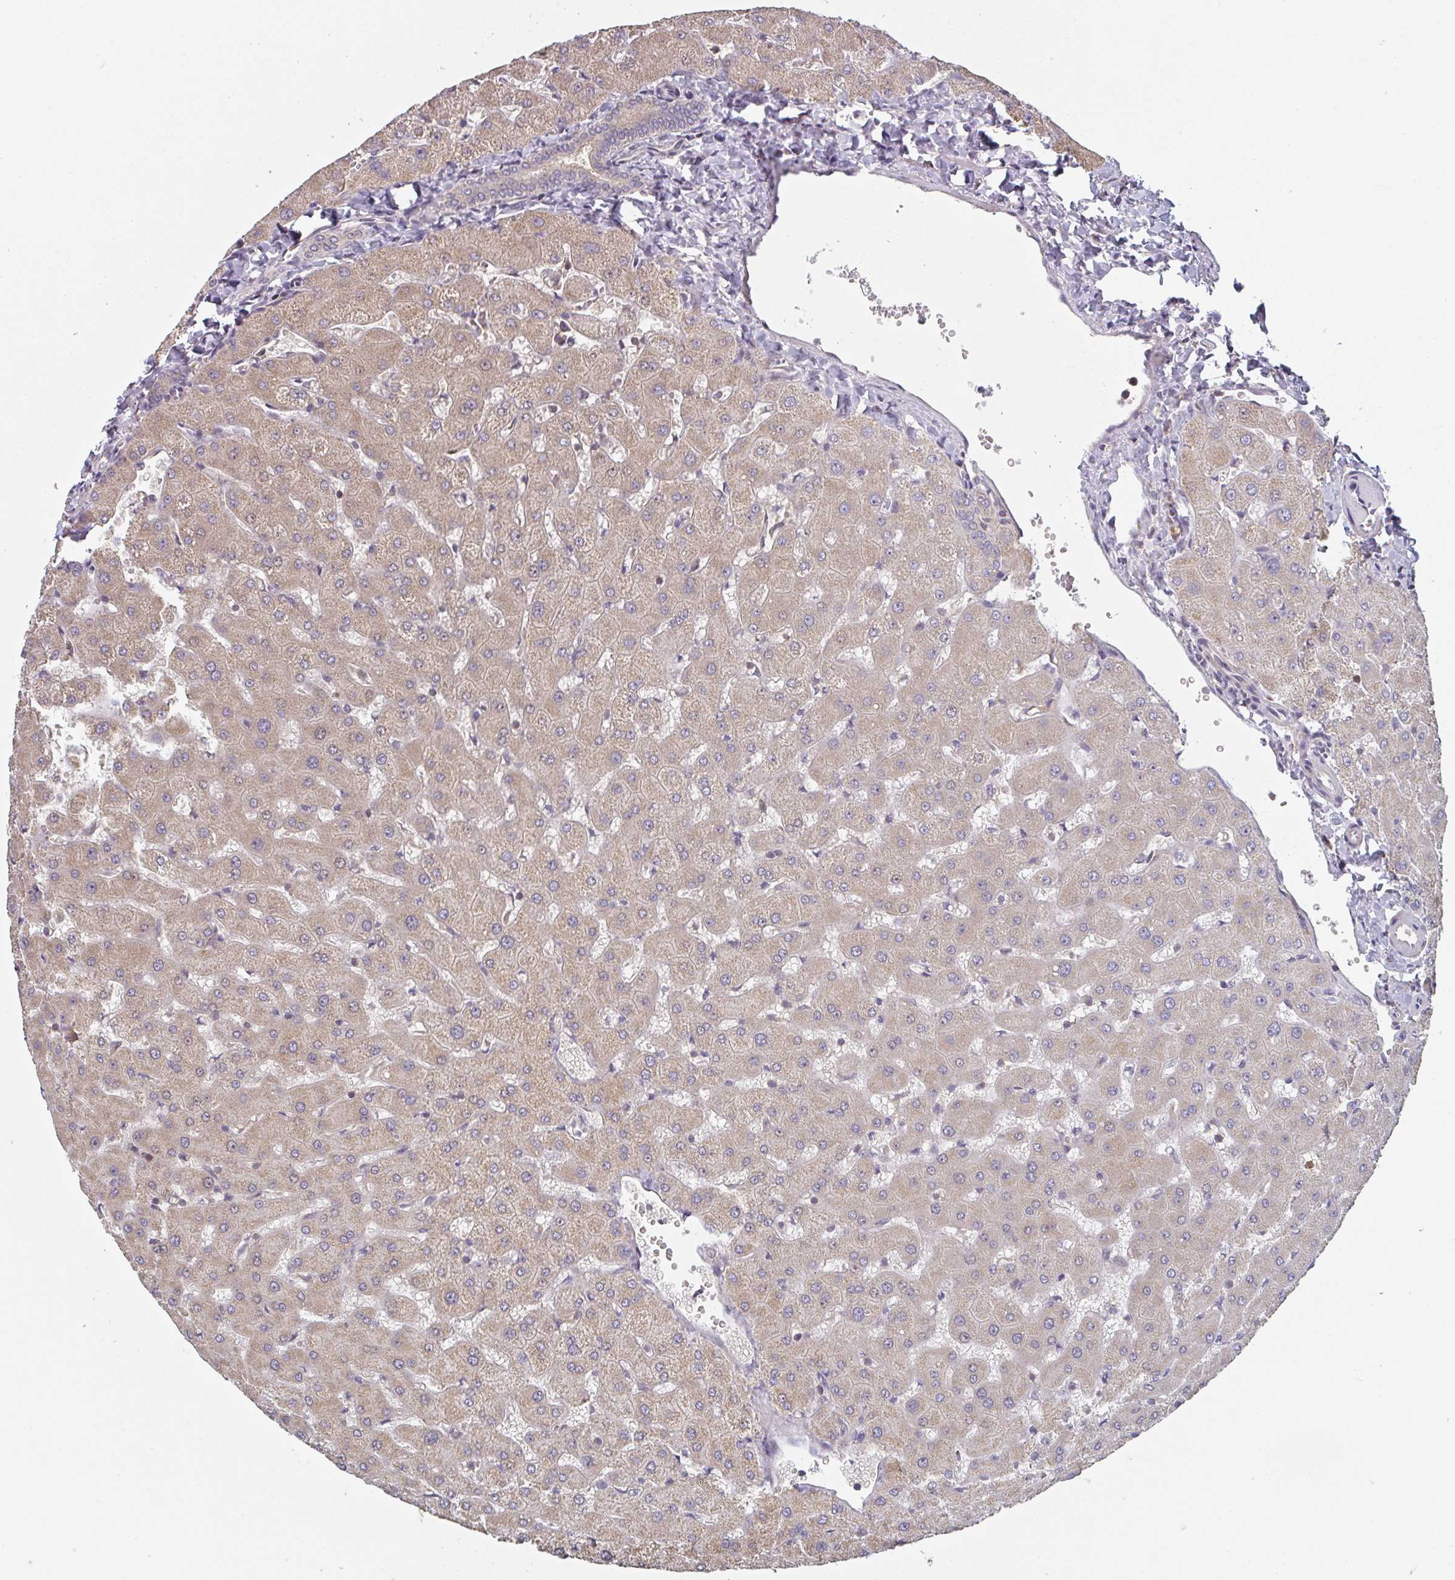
{"staining": {"intensity": "negative", "quantity": "none", "location": "none"}, "tissue": "liver", "cell_type": "Cholangiocytes", "image_type": "normal", "snomed": [{"axis": "morphology", "description": "Normal tissue, NOS"}, {"axis": "topography", "description": "Liver"}], "caption": "The photomicrograph displays no staining of cholangiocytes in benign liver.", "gene": "RANGRF", "patient": {"sex": "female", "age": 63}}